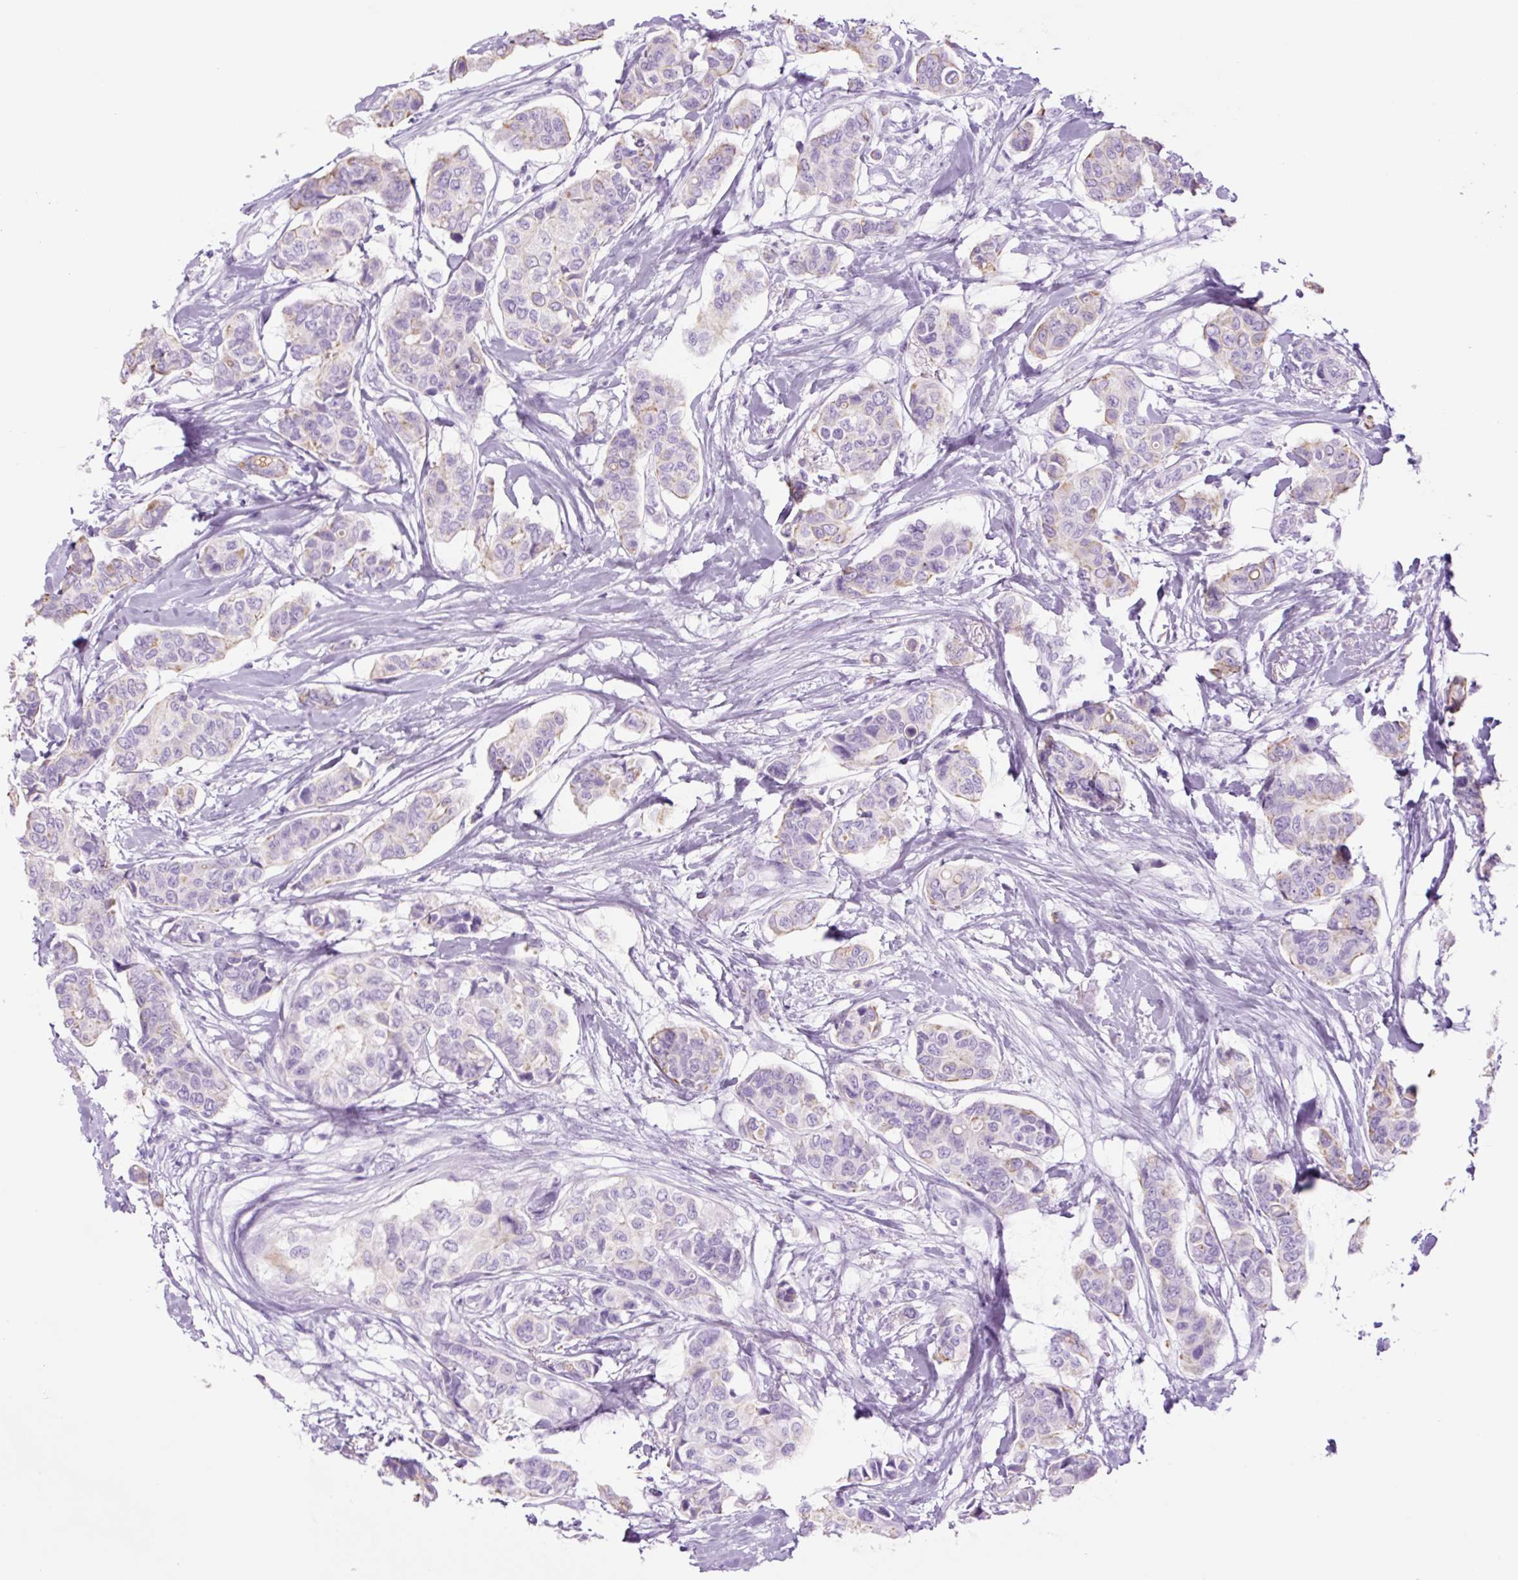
{"staining": {"intensity": "weak", "quantity": "<25%", "location": "cytoplasmic/membranous"}, "tissue": "breast cancer", "cell_type": "Tumor cells", "image_type": "cancer", "snomed": [{"axis": "morphology", "description": "Lobular carcinoma"}, {"axis": "topography", "description": "Breast"}], "caption": "This is a image of immunohistochemistry staining of breast lobular carcinoma, which shows no expression in tumor cells.", "gene": "TFF2", "patient": {"sex": "female", "age": 51}}